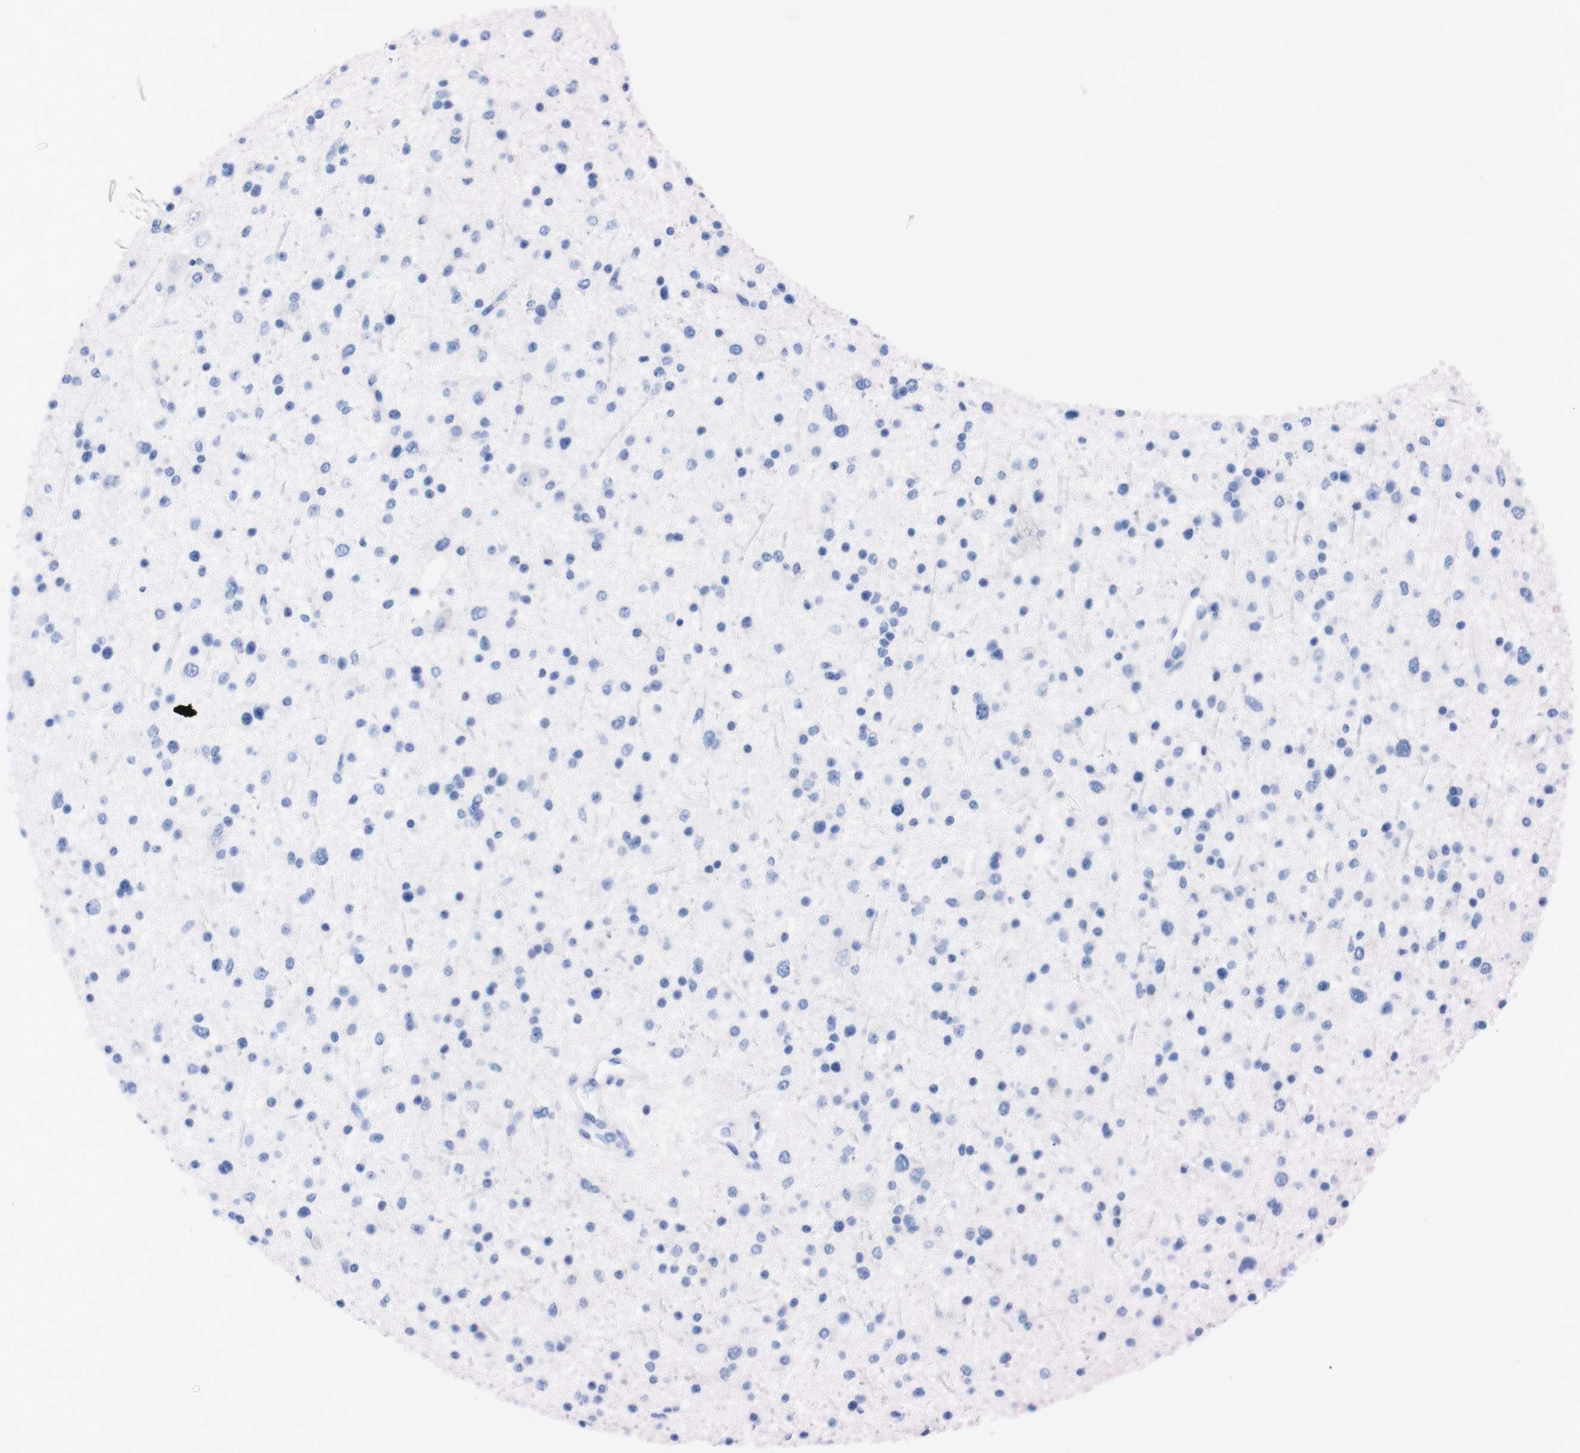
{"staining": {"intensity": "negative", "quantity": "none", "location": "none"}, "tissue": "glioma", "cell_type": "Tumor cells", "image_type": "cancer", "snomed": [{"axis": "morphology", "description": "Glioma, malignant, Low grade"}, {"axis": "topography", "description": "Brain"}], "caption": "The histopathology image demonstrates no significant expression in tumor cells of malignant low-grade glioma. (DAB immunohistochemistry (IHC), high magnification).", "gene": "TMEM243", "patient": {"sex": "female", "age": 37}}